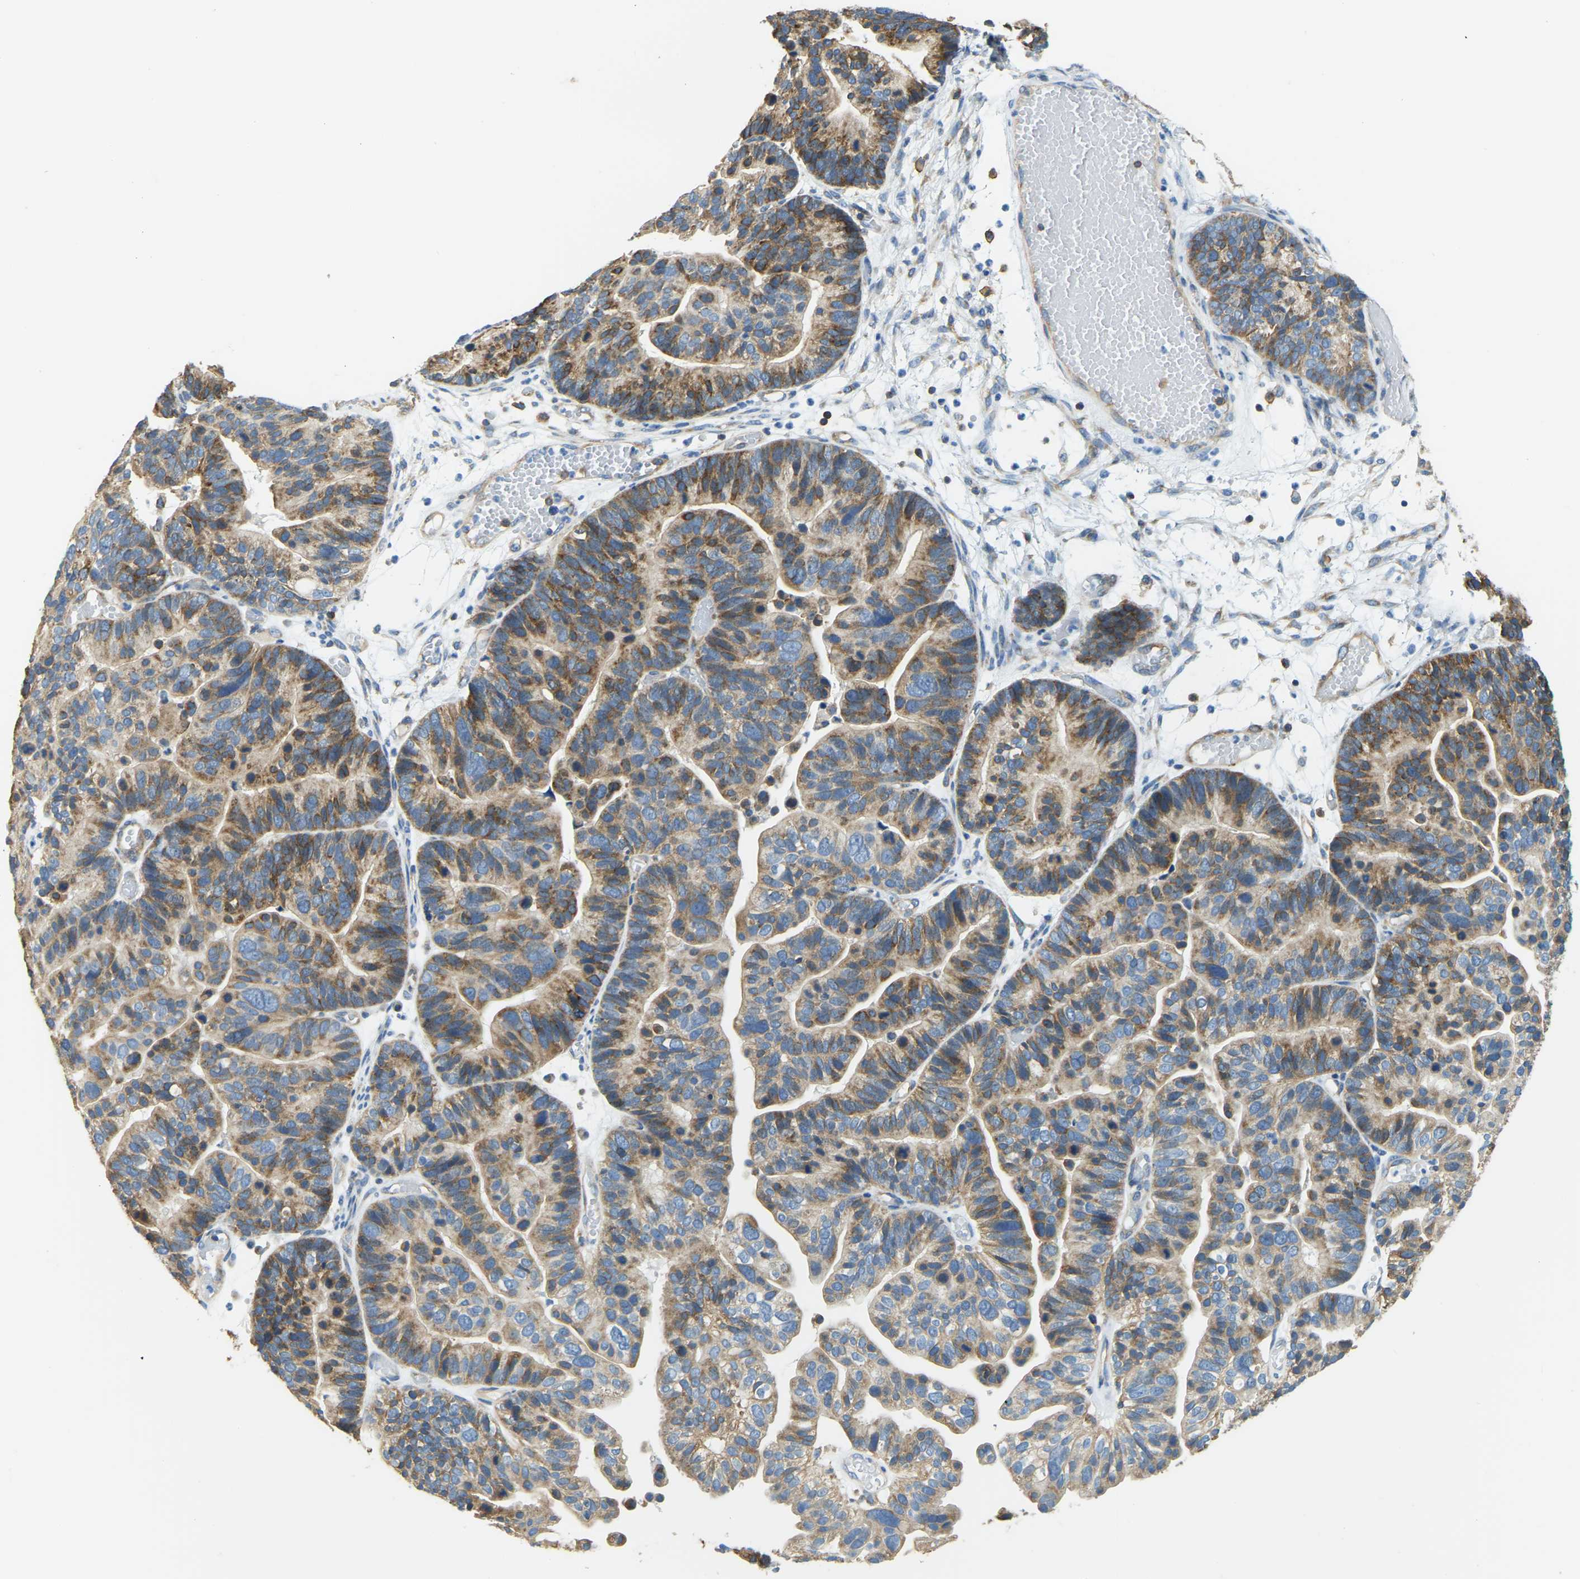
{"staining": {"intensity": "moderate", "quantity": ">75%", "location": "cytoplasmic/membranous"}, "tissue": "ovarian cancer", "cell_type": "Tumor cells", "image_type": "cancer", "snomed": [{"axis": "morphology", "description": "Cystadenocarcinoma, serous, NOS"}, {"axis": "topography", "description": "Ovary"}], "caption": "Serous cystadenocarcinoma (ovarian) stained with a protein marker exhibits moderate staining in tumor cells.", "gene": "AHNAK", "patient": {"sex": "female", "age": 56}}